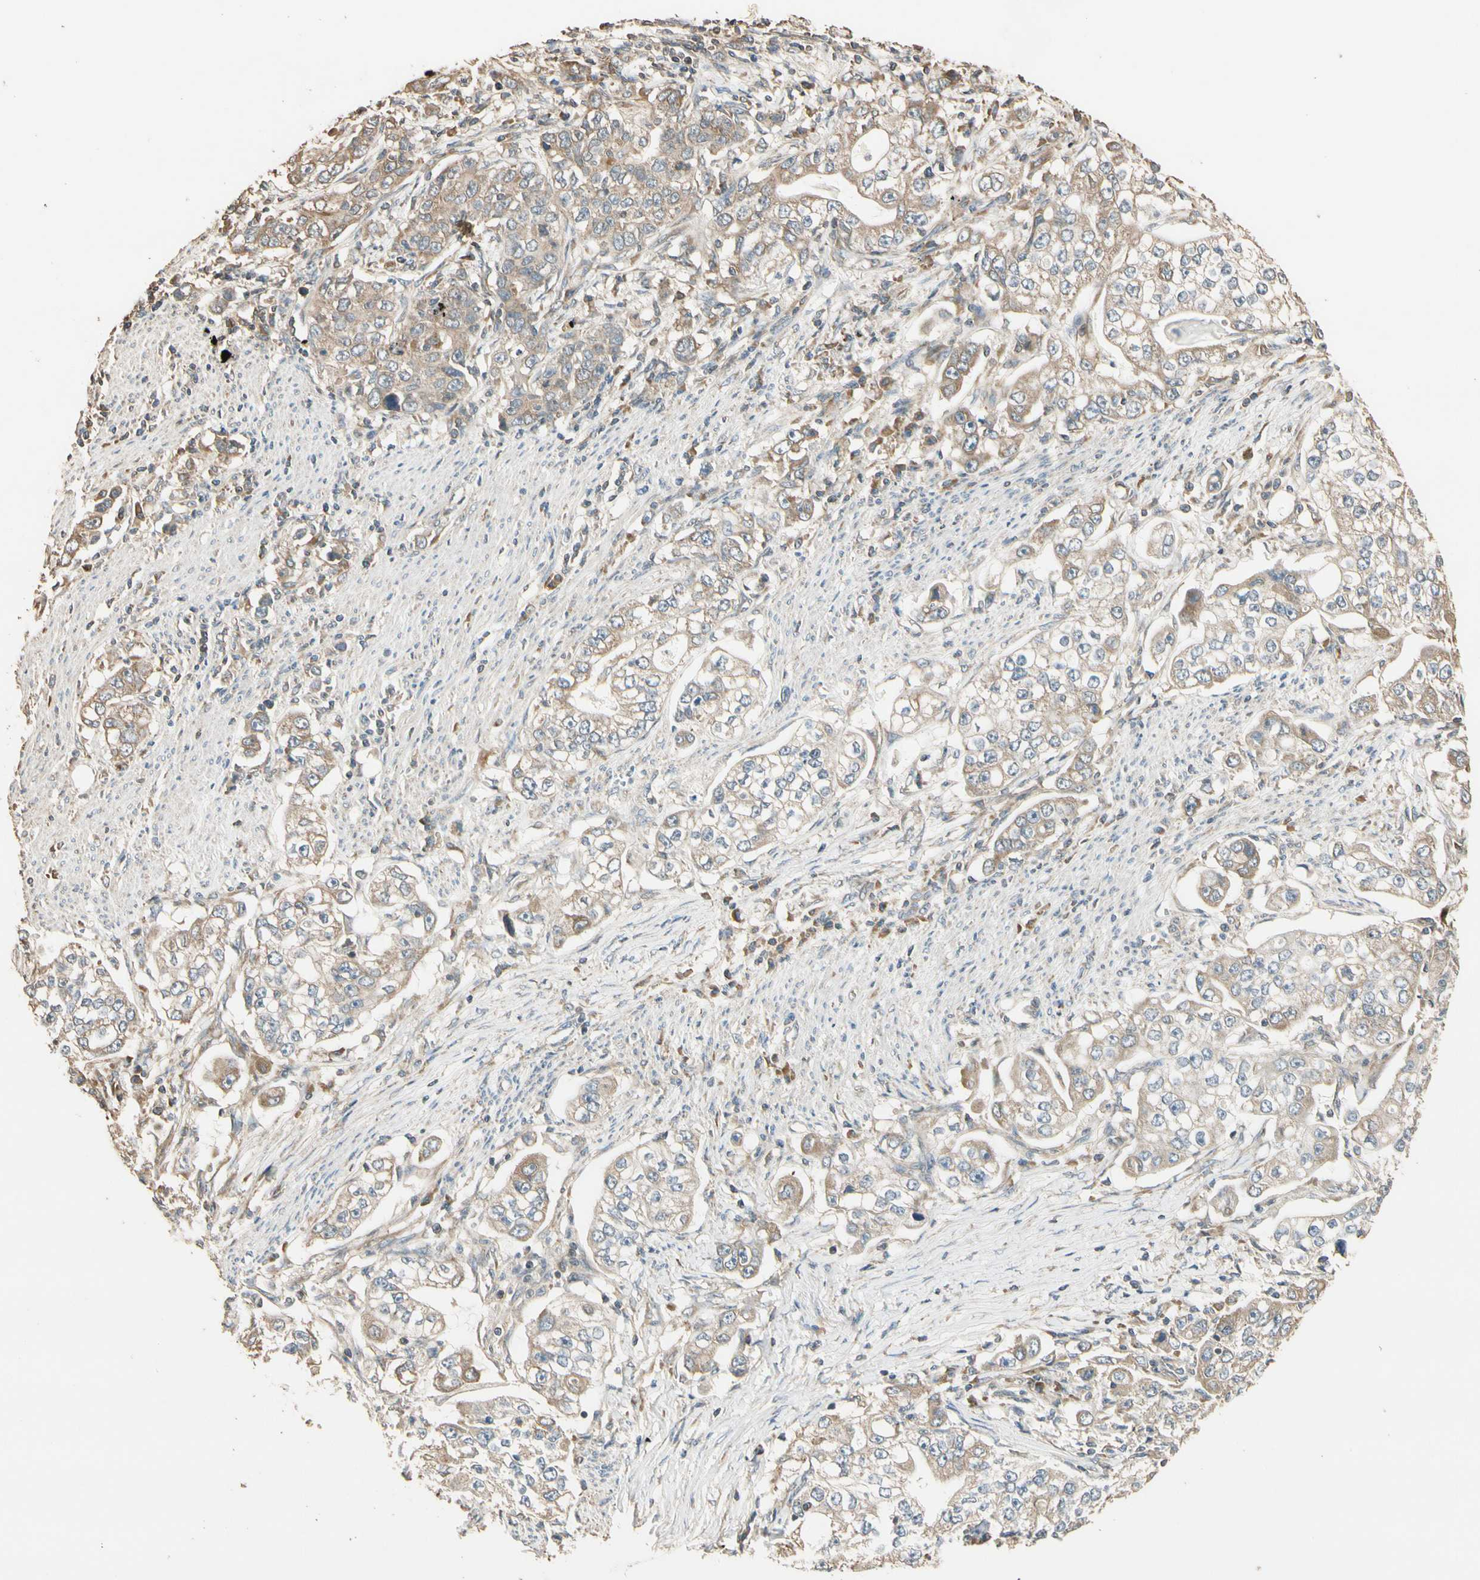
{"staining": {"intensity": "weak", "quantity": ">75%", "location": "cytoplasmic/membranous"}, "tissue": "stomach cancer", "cell_type": "Tumor cells", "image_type": "cancer", "snomed": [{"axis": "morphology", "description": "Adenocarcinoma, NOS"}, {"axis": "topography", "description": "Stomach, lower"}], "caption": "Protein expression by IHC demonstrates weak cytoplasmic/membranous expression in about >75% of tumor cells in stomach cancer. (Brightfield microscopy of DAB IHC at high magnification).", "gene": "STX18", "patient": {"sex": "female", "age": 72}}